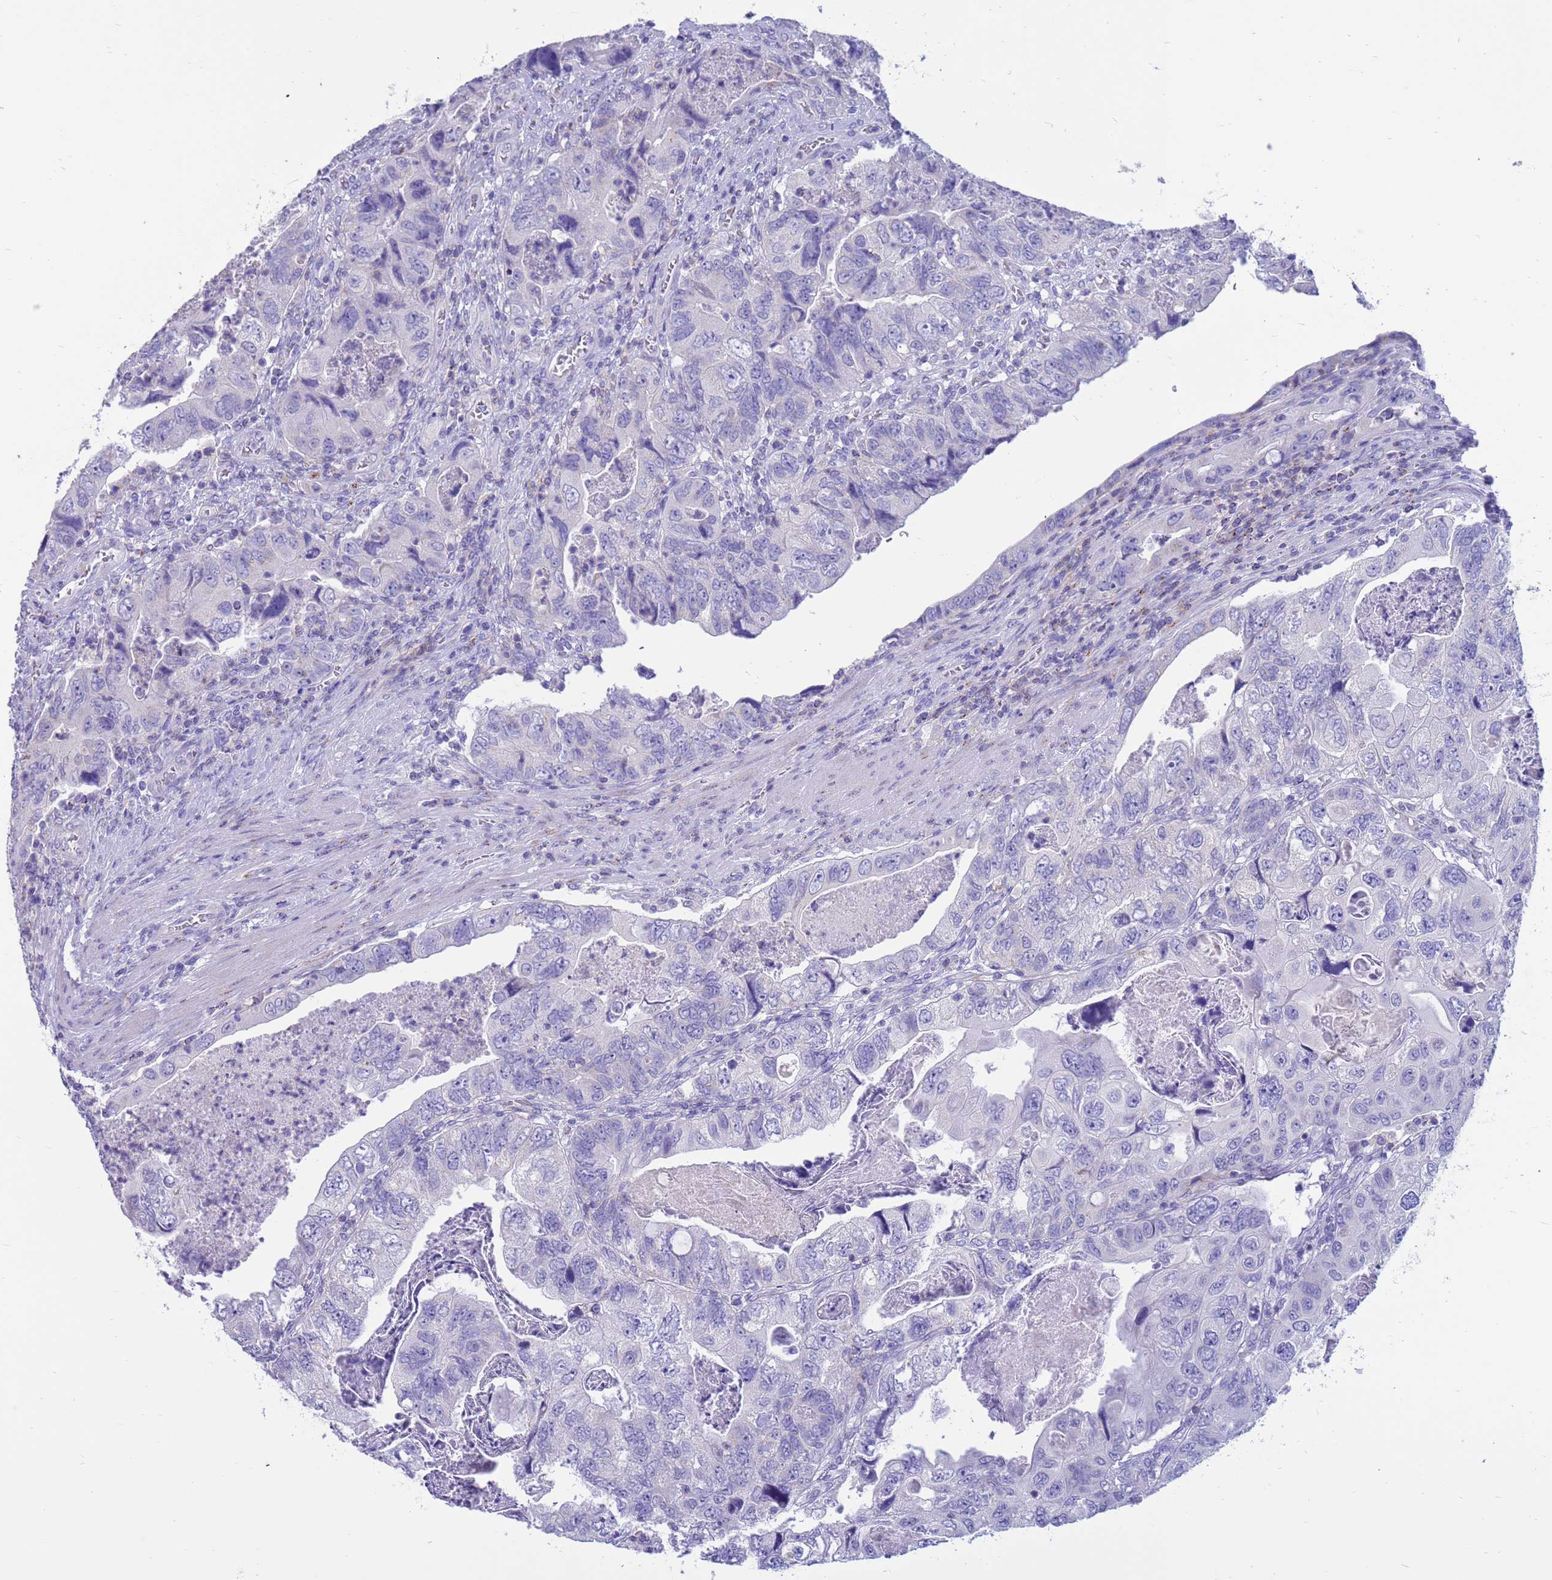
{"staining": {"intensity": "negative", "quantity": "none", "location": "none"}, "tissue": "colorectal cancer", "cell_type": "Tumor cells", "image_type": "cancer", "snomed": [{"axis": "morphology", "description": "Adenocarcinoma, NOS"}, {"axis": "topography", "description": "Rectum"}], "caption": "There is no significant expression in tumor cells of adenocarcinoma (colorectal).", "gene": "PDE10A", "patient": {"sex": "male", "age": 63}}